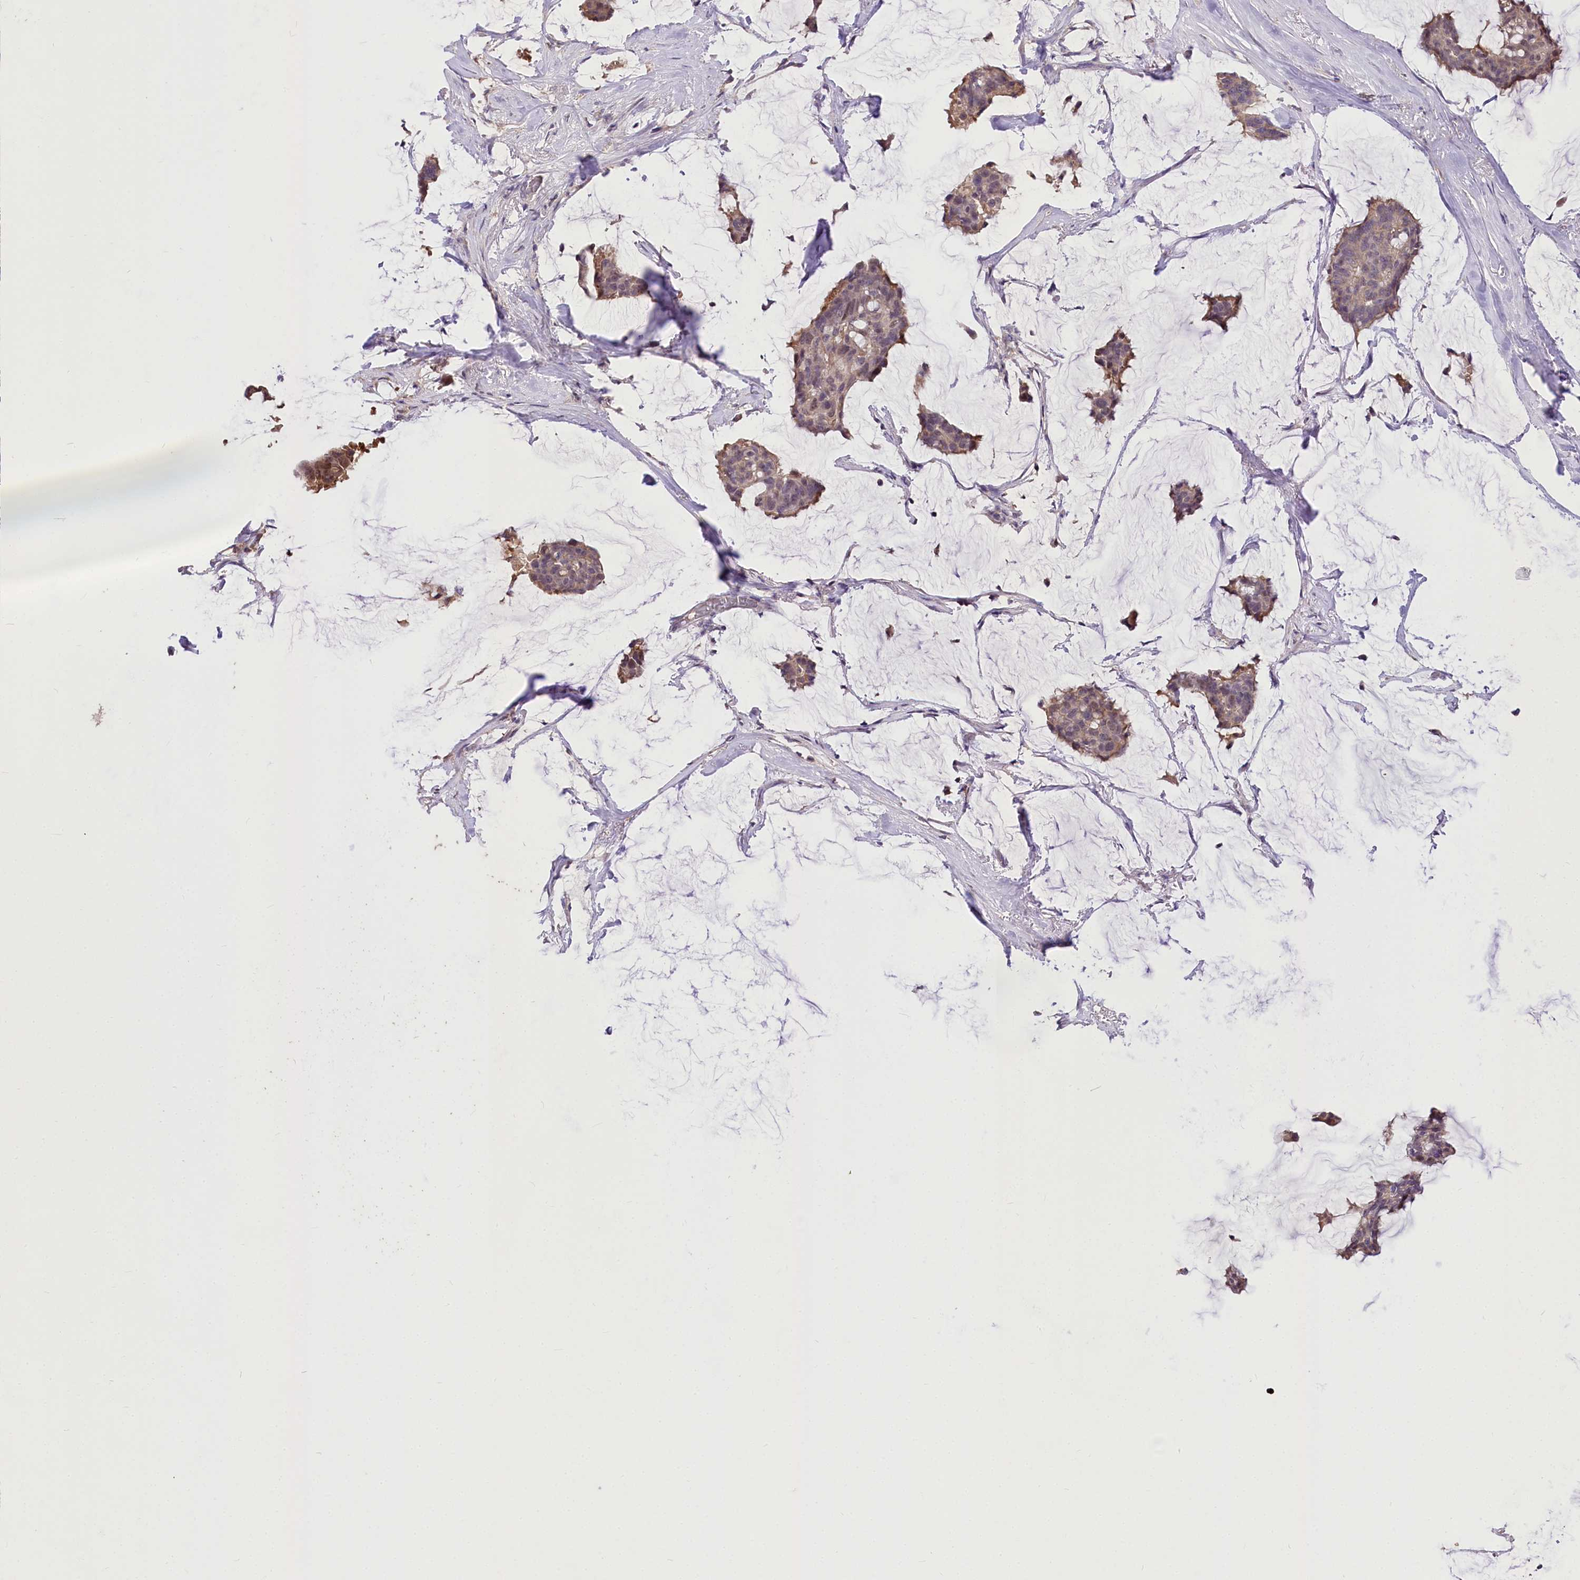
{"staining": {"intensity": "weak", "quantity": "25%-75%", "location": "cytoplasmic/membranous,nuclear"}, "tissue": "breast cancer", "cell_type": "Tumor cells", "image_type": "cancer", "snomed": [{"axis": "morphology", "description": "Duct carcinoma"}, {"axis": "topography", "description": "Breast"}], "caption": "A brown stain shows weak cytoplasmic/membranous and nuclear staining of a protein in breast cancer (infiltrating ductal carcinoma) tumor cells.", "gene": "SERGEF", "patient": {"sex": "female", "age": 93}}